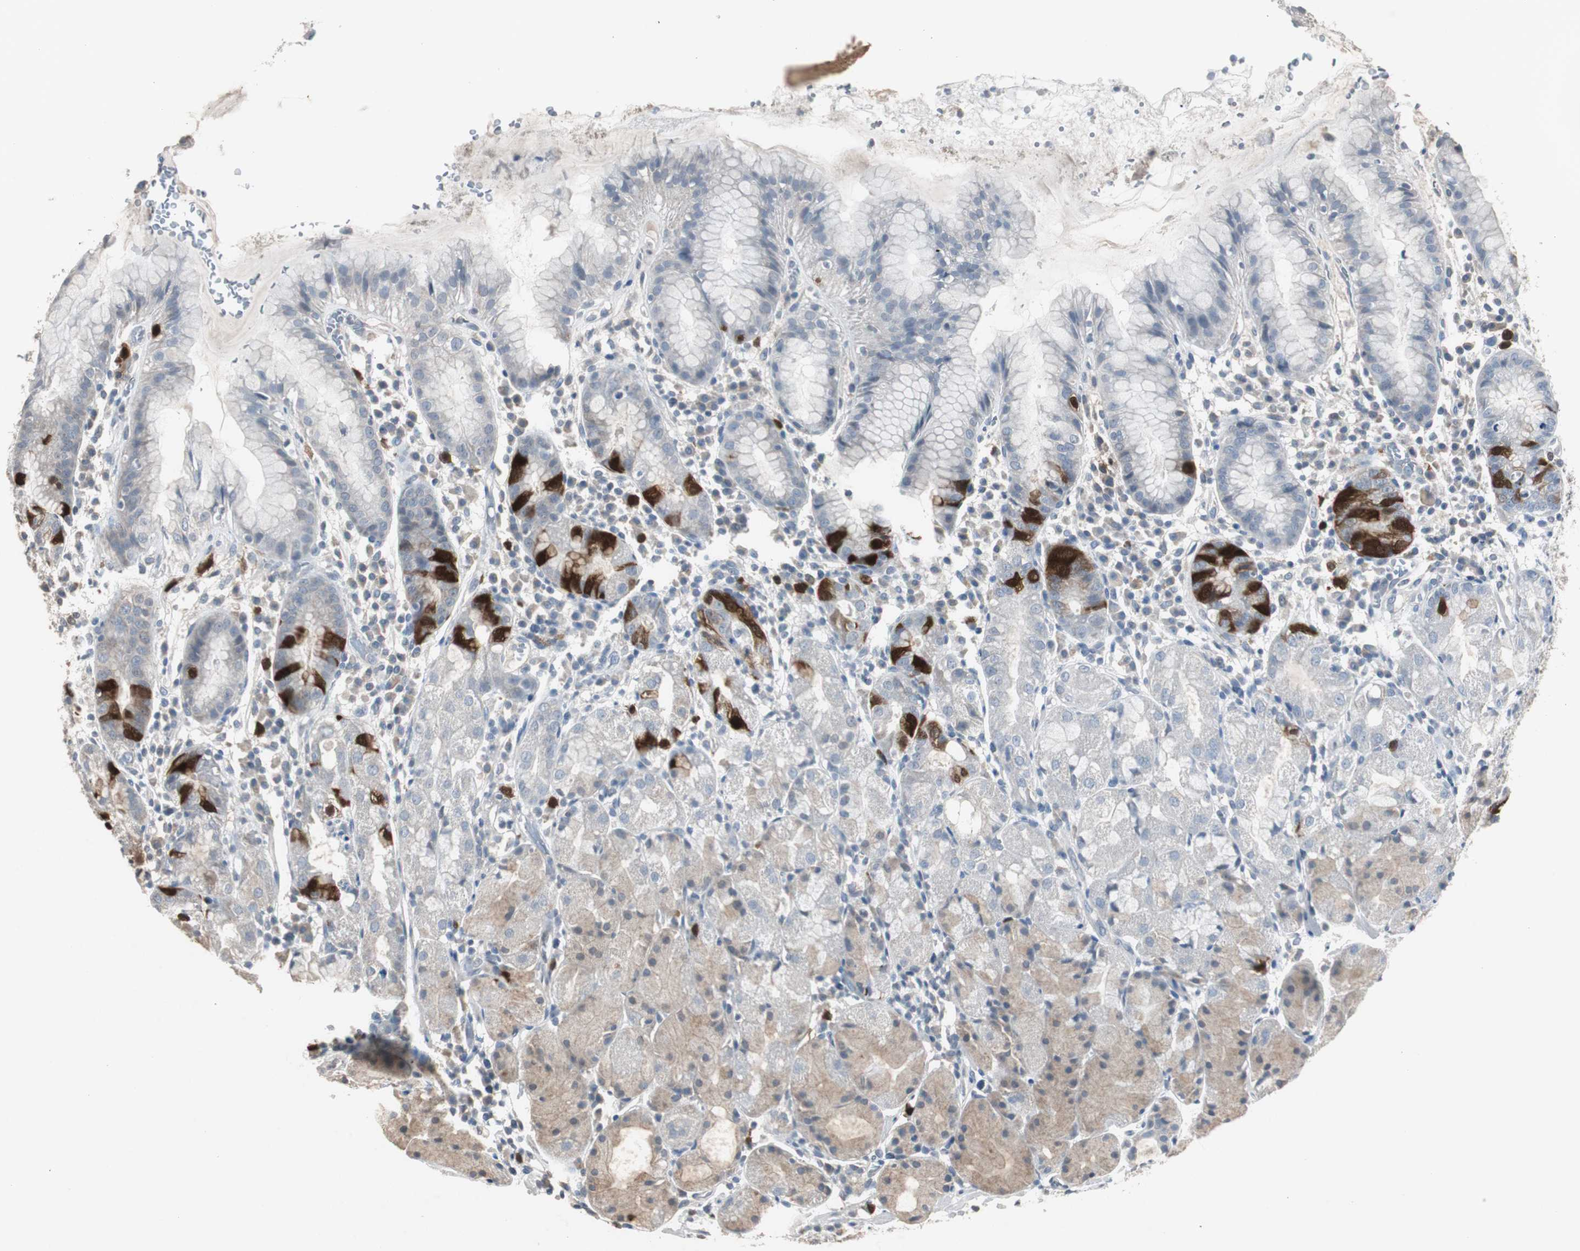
{"staining": {"intensity": "strong", "quantity": "<25%", "location": "cytoplasmic/membranous"}, "tissue": "stomach", "cell_type": "Glandular cells", "image_type": "normal", "snomed": [{"axis": "morphology", "description": "Normal tissue, NOS"}, {"axis": "topography", "description": "Stomach"}, {"axis": "topography", "description": "Stomach, lower"}], "caption": "The immunohistochemical stain labels strong cytoplasmic/membranous positivity in glandular cells of benign stomach. (Stains: DAB in brown, nuclei in blue, Microscopy: brightfield microscopy at high magnification).", "gene": "TK1", "patient": {"sex": "female", "age": 75}}